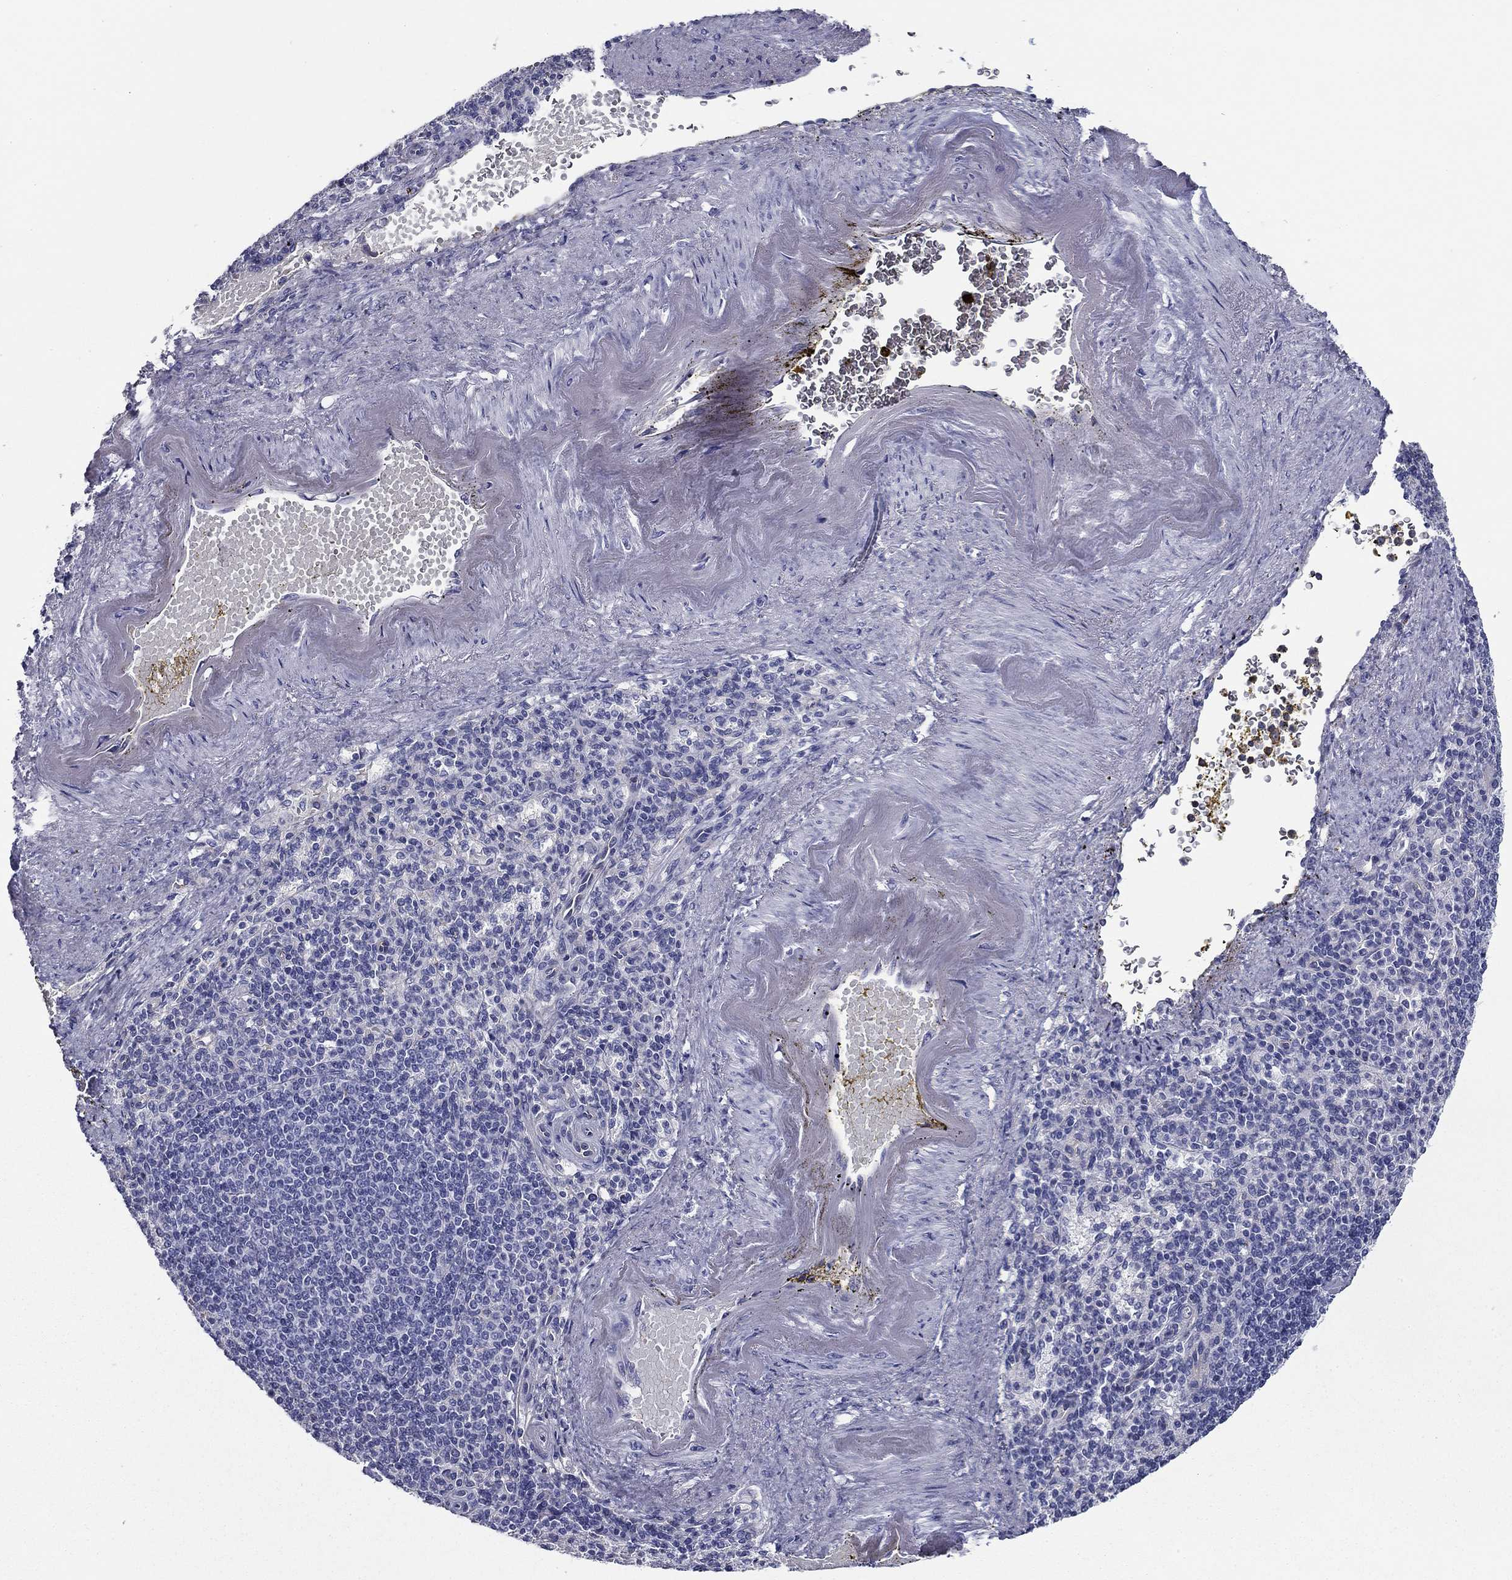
{"staining": {"intensity": "negative", "quantity": "none", "location": "none"}, "tissue": "spleen", "cell_type": "Cells in red pulp", "image_type": "normal", "snomed": [{"axis": "morphology", "description": "Normal tissue, NOS"}, {"axis": "topography", "description": "Spleen"}], "caption": "Micrograph shows no significant protein staining in cells in red pulp of normal spleen.", "gene": "CPLX4", "patient": {"sex": "female", "age": 74}}